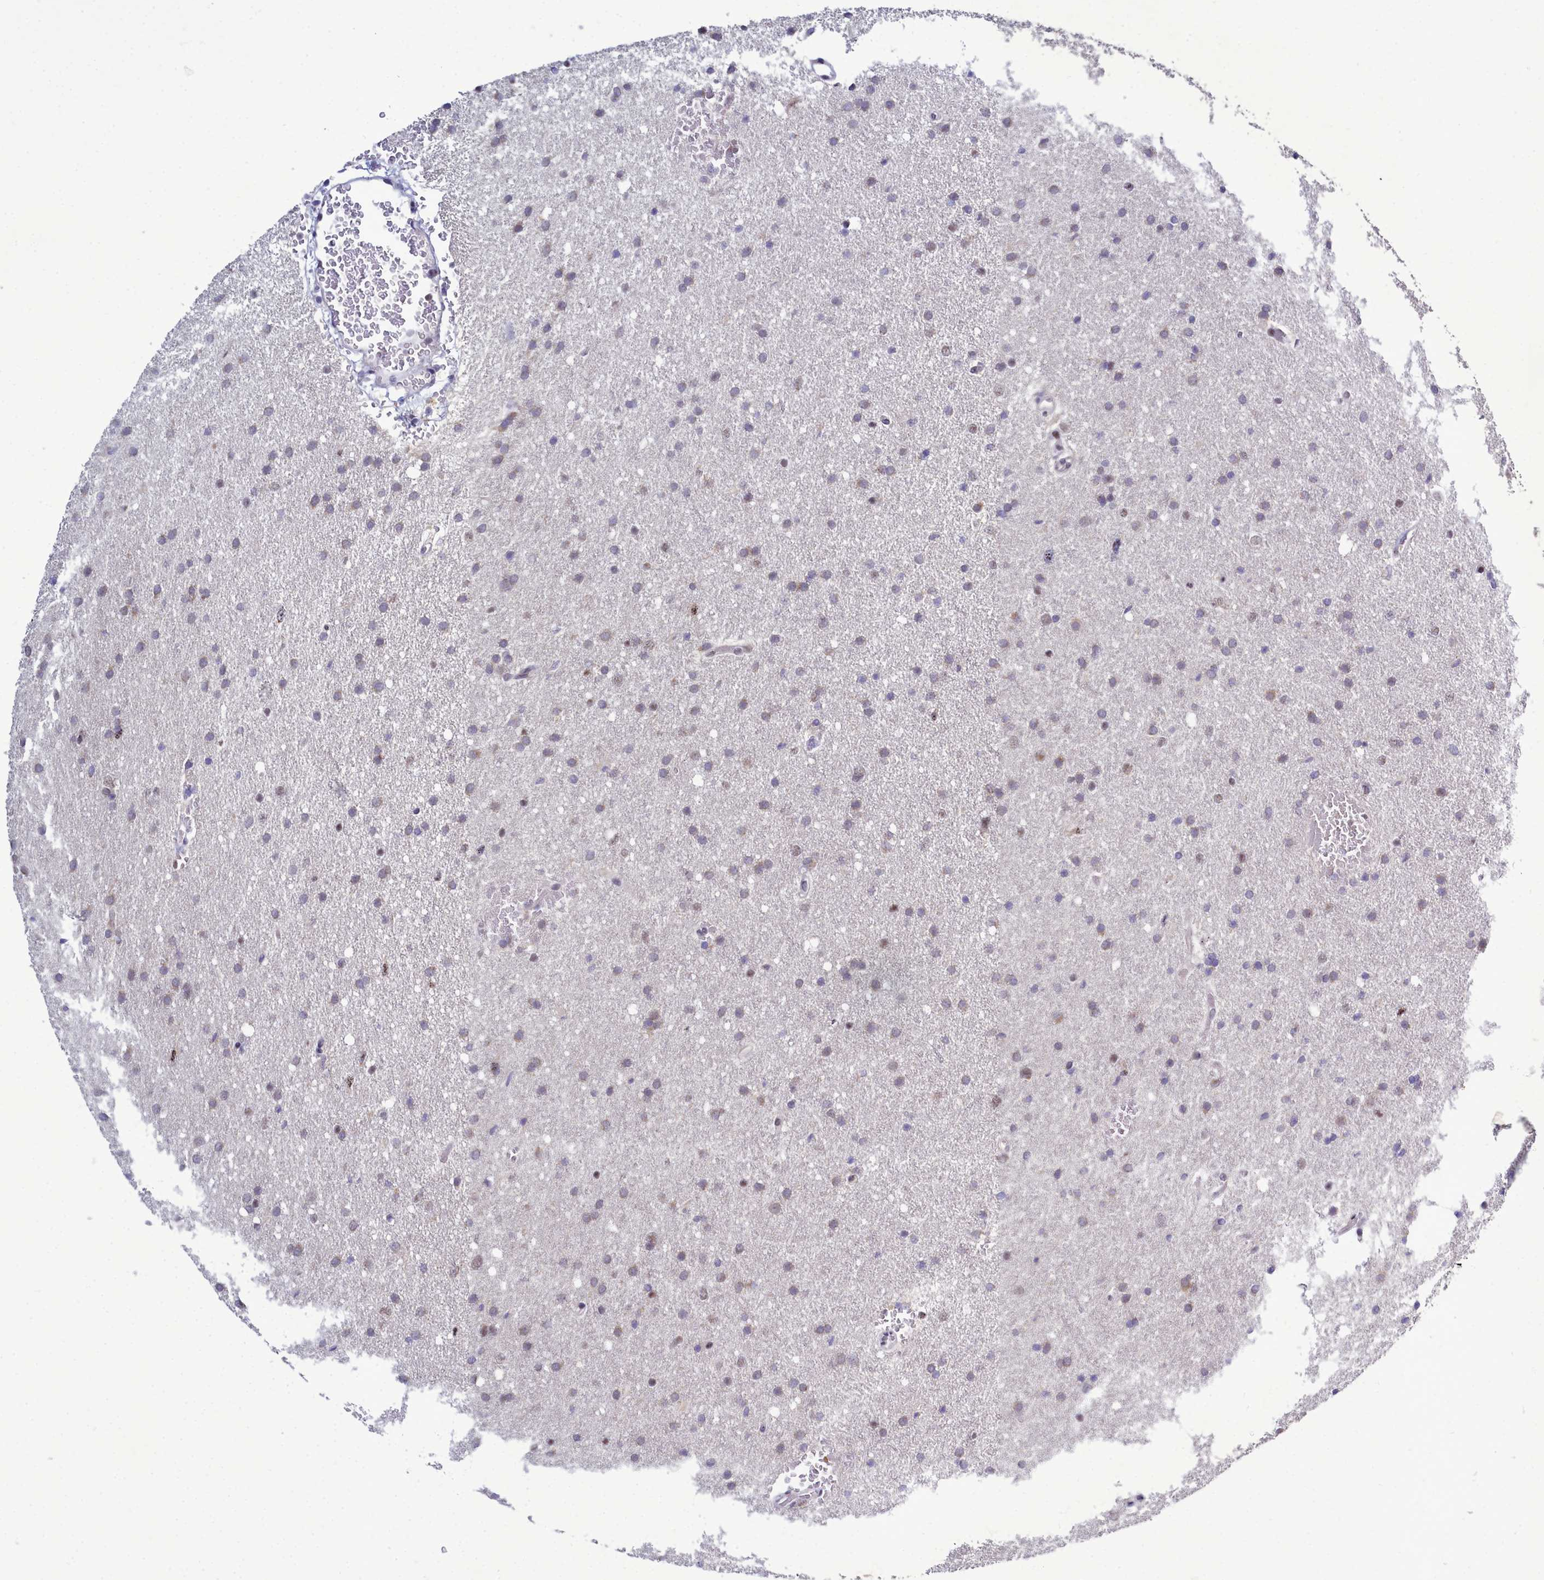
{"staining": {"intensity": "weak", "quantity": "<25%", "location": "nuclear"}, "tissue": "glioma", "cell_type": "Tumor cells", "image_type": "cancer", "snomed": [{"axis": "morphology", "description": "Glioma, malignant, High grade"}, {"axis": "topography", "description": "Cerebral cortex"}], "caption": "Tumor cells are negative for brown protein staining in glioma.", "gene": "POM121L2", "patient": {"sex": "female", "age": 36}}